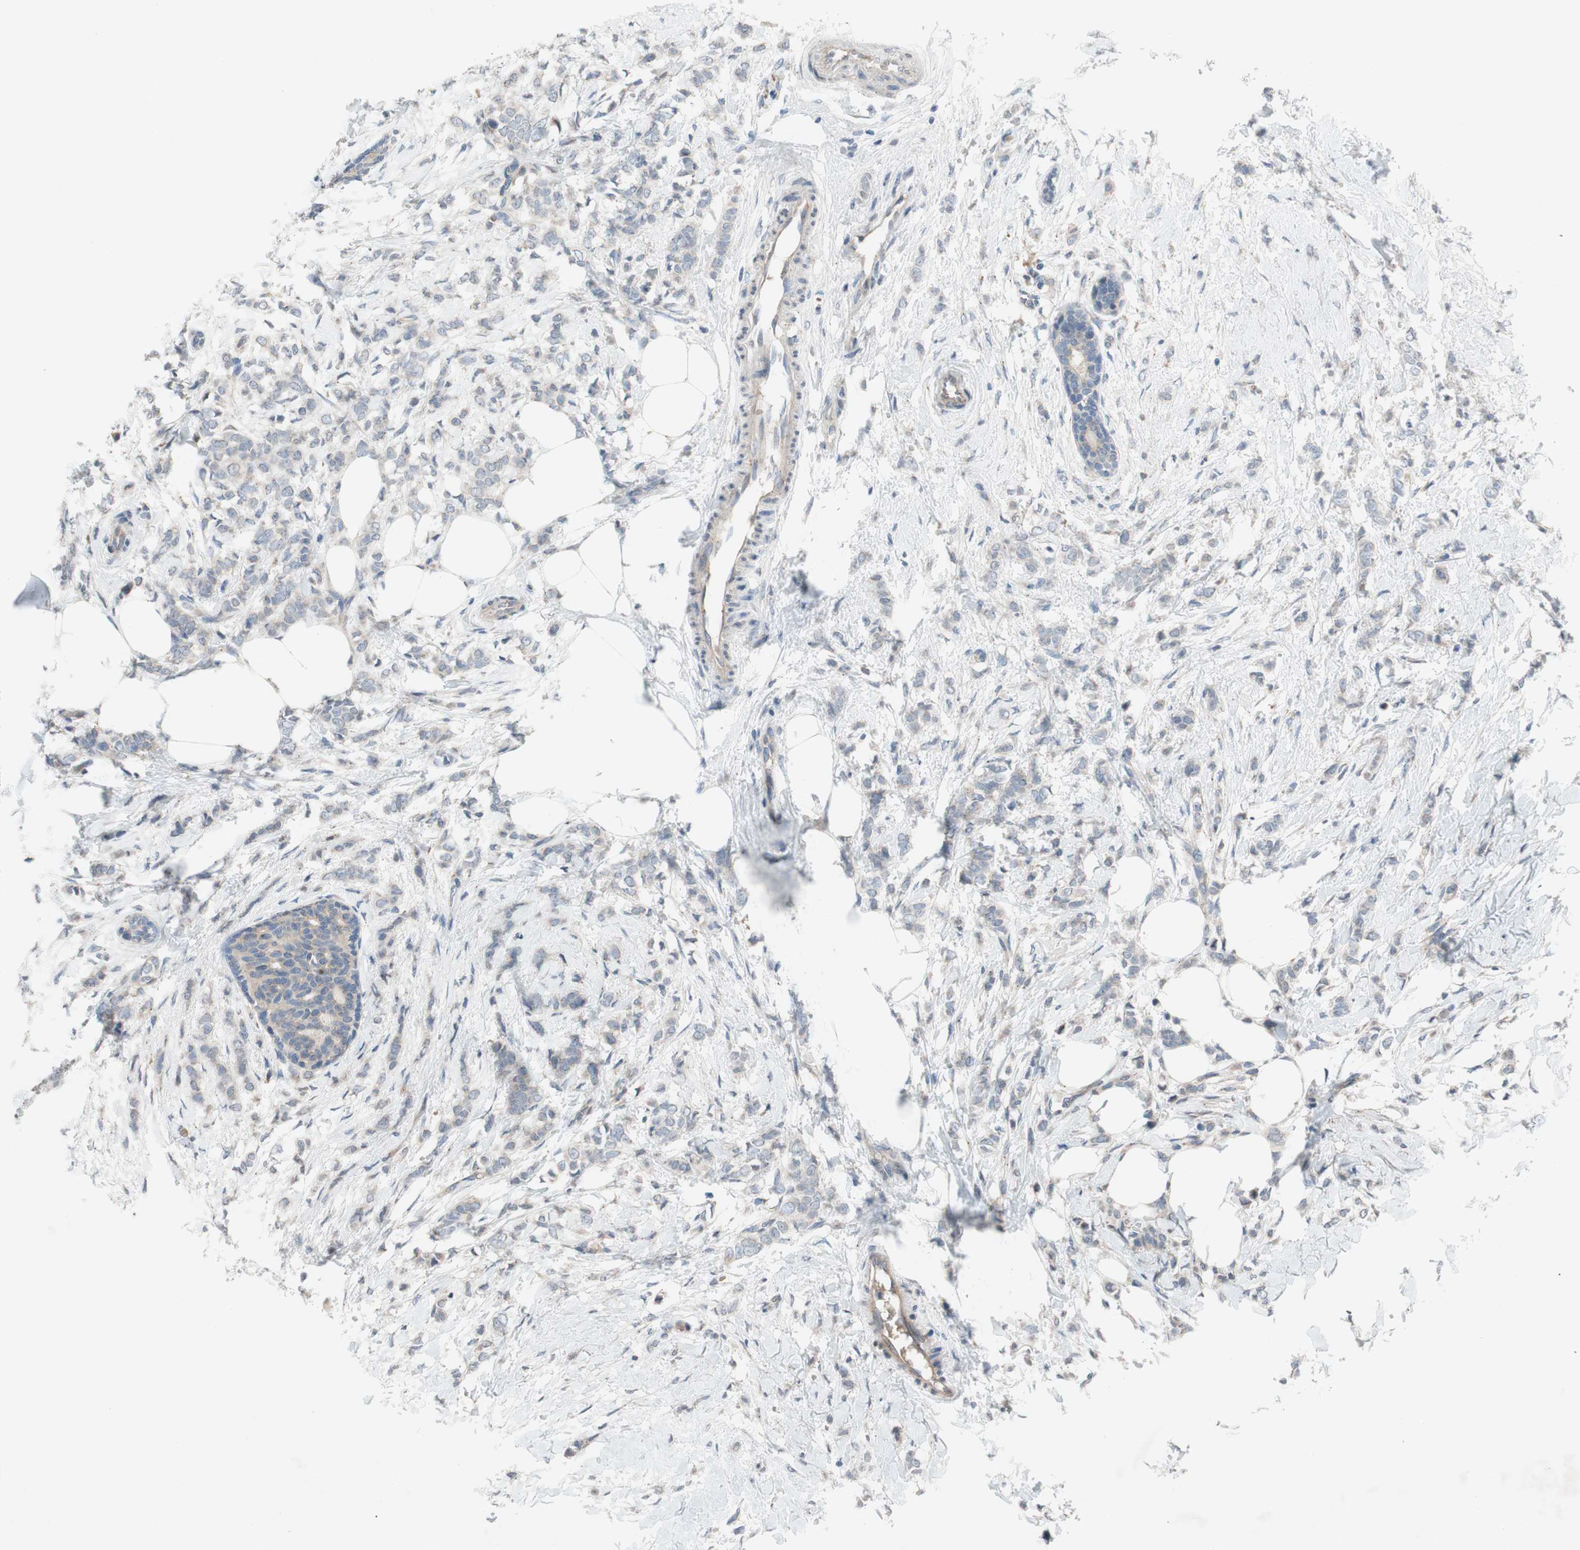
{"staining": {"intensity": "negative", "quantity": "none", "location": "none"}, "tissue": "breast cancer", "cell_type": "Tumor cells", "image_type": "cancer", "snomed": [{"axis": "morphology", "description": "Lobular carcinoma, in situ"}, {"axis": "morphology", "description": "Lobular carcinoma"}, {"axis": "topography", "description": "Breast"}], "caption": "This is an immunohistochemistry photomicrograph of human breast lobular carcinoma. There is no staining in tumor cells.", "gene": "ADD2", "patient": {"sex": "female", "age": 41}}